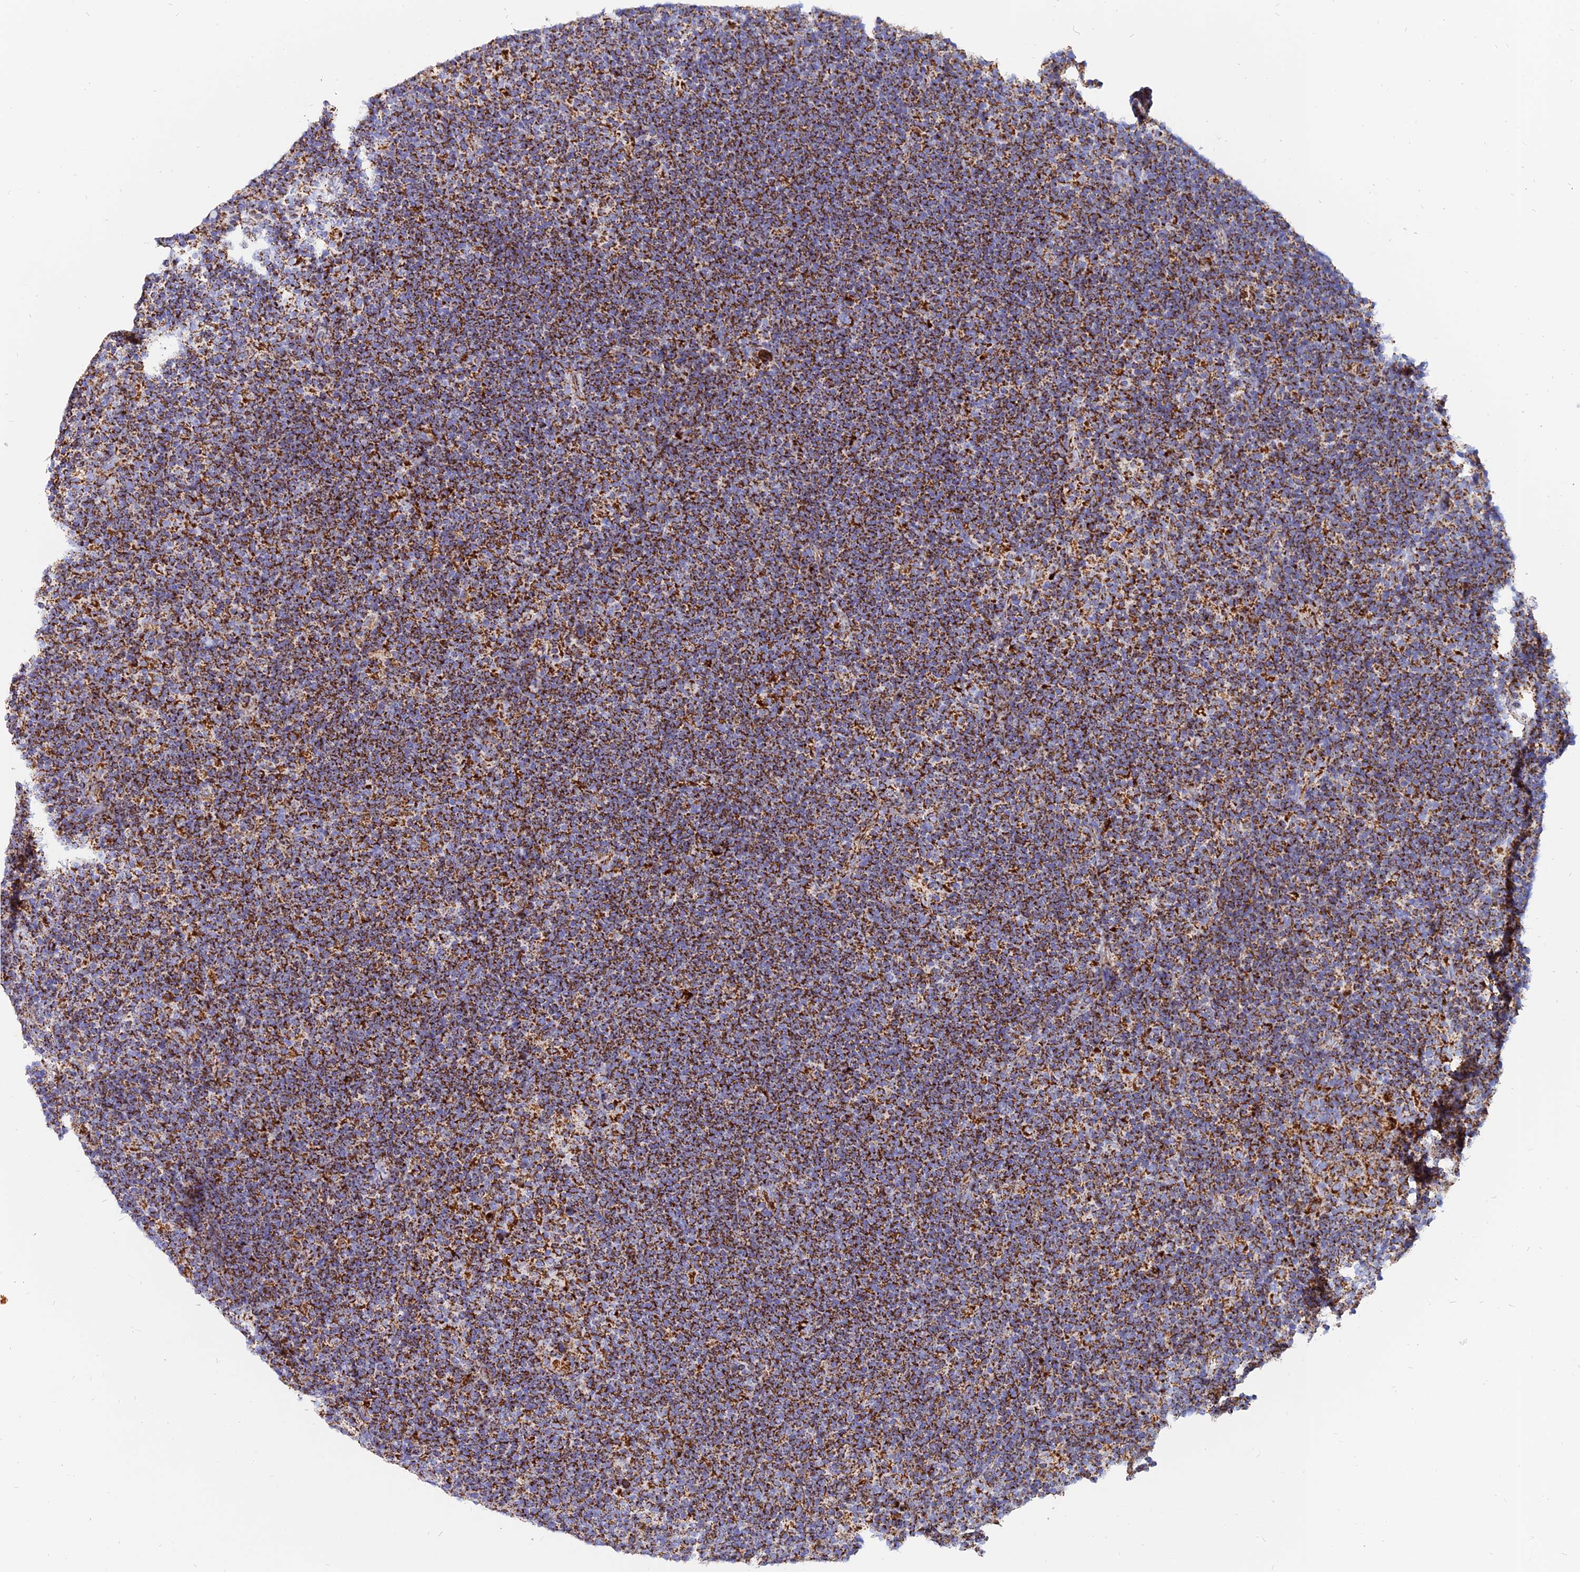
{"staining": {"intensity": "moderate", "quantity": ">75%", "location": "cytoplasmic/membranous"}, "tissue": "lymphoma", "cell_type": "Tumor cells", "image_type": "cancer", "snomed": [{"axis": "morphology", "description": "Hodgkin's disease, NOS"}, {"axis": "topography", "description": "Lymph node"}], "caption": "Hodgkin's disease stained with a protein marker reveals moderate staining in tumor cells.", "gene": "NDUFB6", "patient": {"sex": "female", "age": 57}}